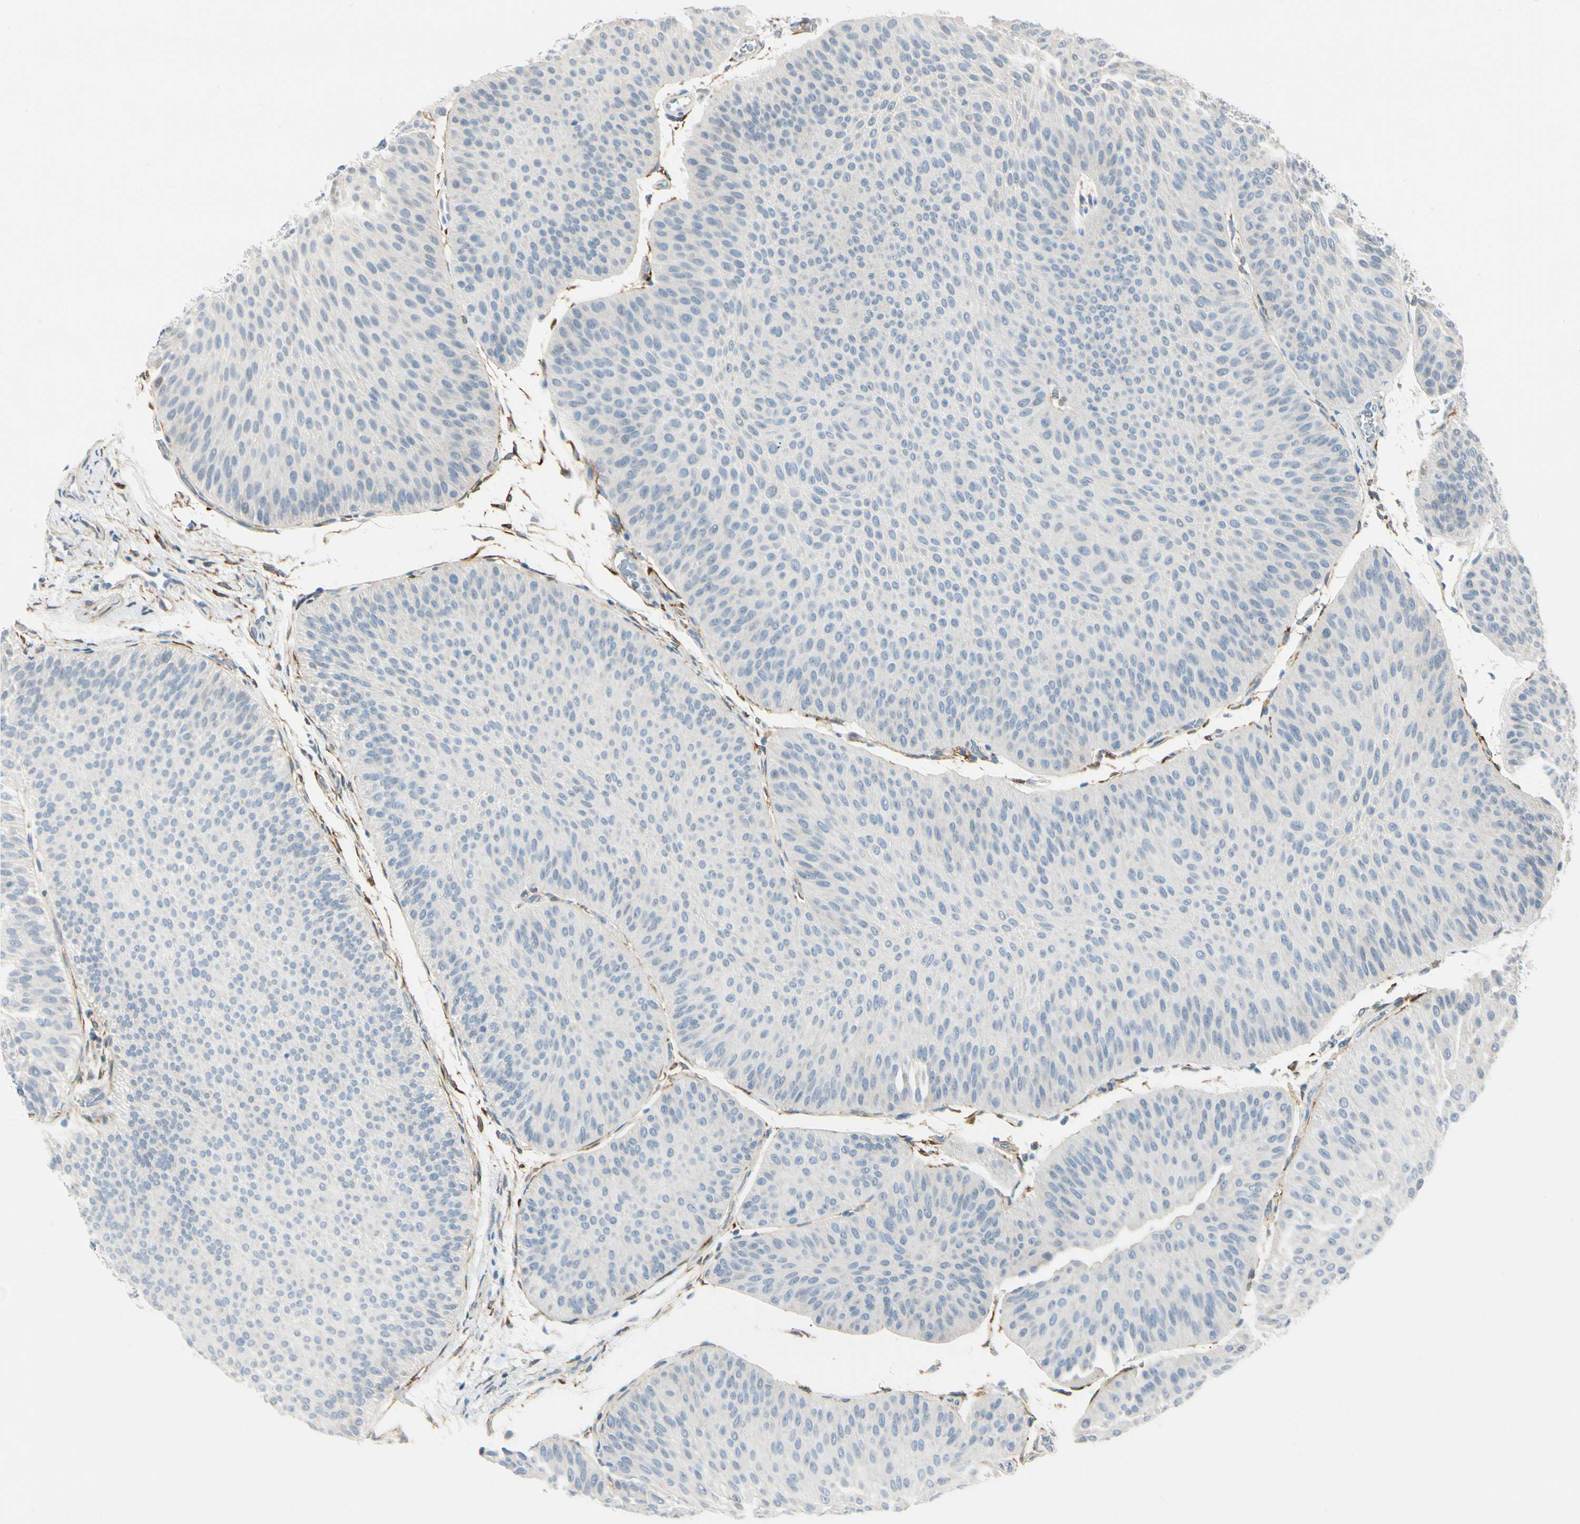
{"staining": {"intensity": "negative", "quantity": "none", "location": "none"}, "tissue": "urothelial cancer", "cell_type": "Tumor cells", "image_type": "cancer", "snomed": [{"axis": "morphology", "description": "Urothelial carcinoma, Low grade"}, {"axis": "topography", "description": "Urinary bladder"}], "caption": "Image shows no protein expression in tumor cells of low-grade urothelial carcinoma tissue.", "gene": "AMPH", "patient": {"sex": "female", "age": 60}}